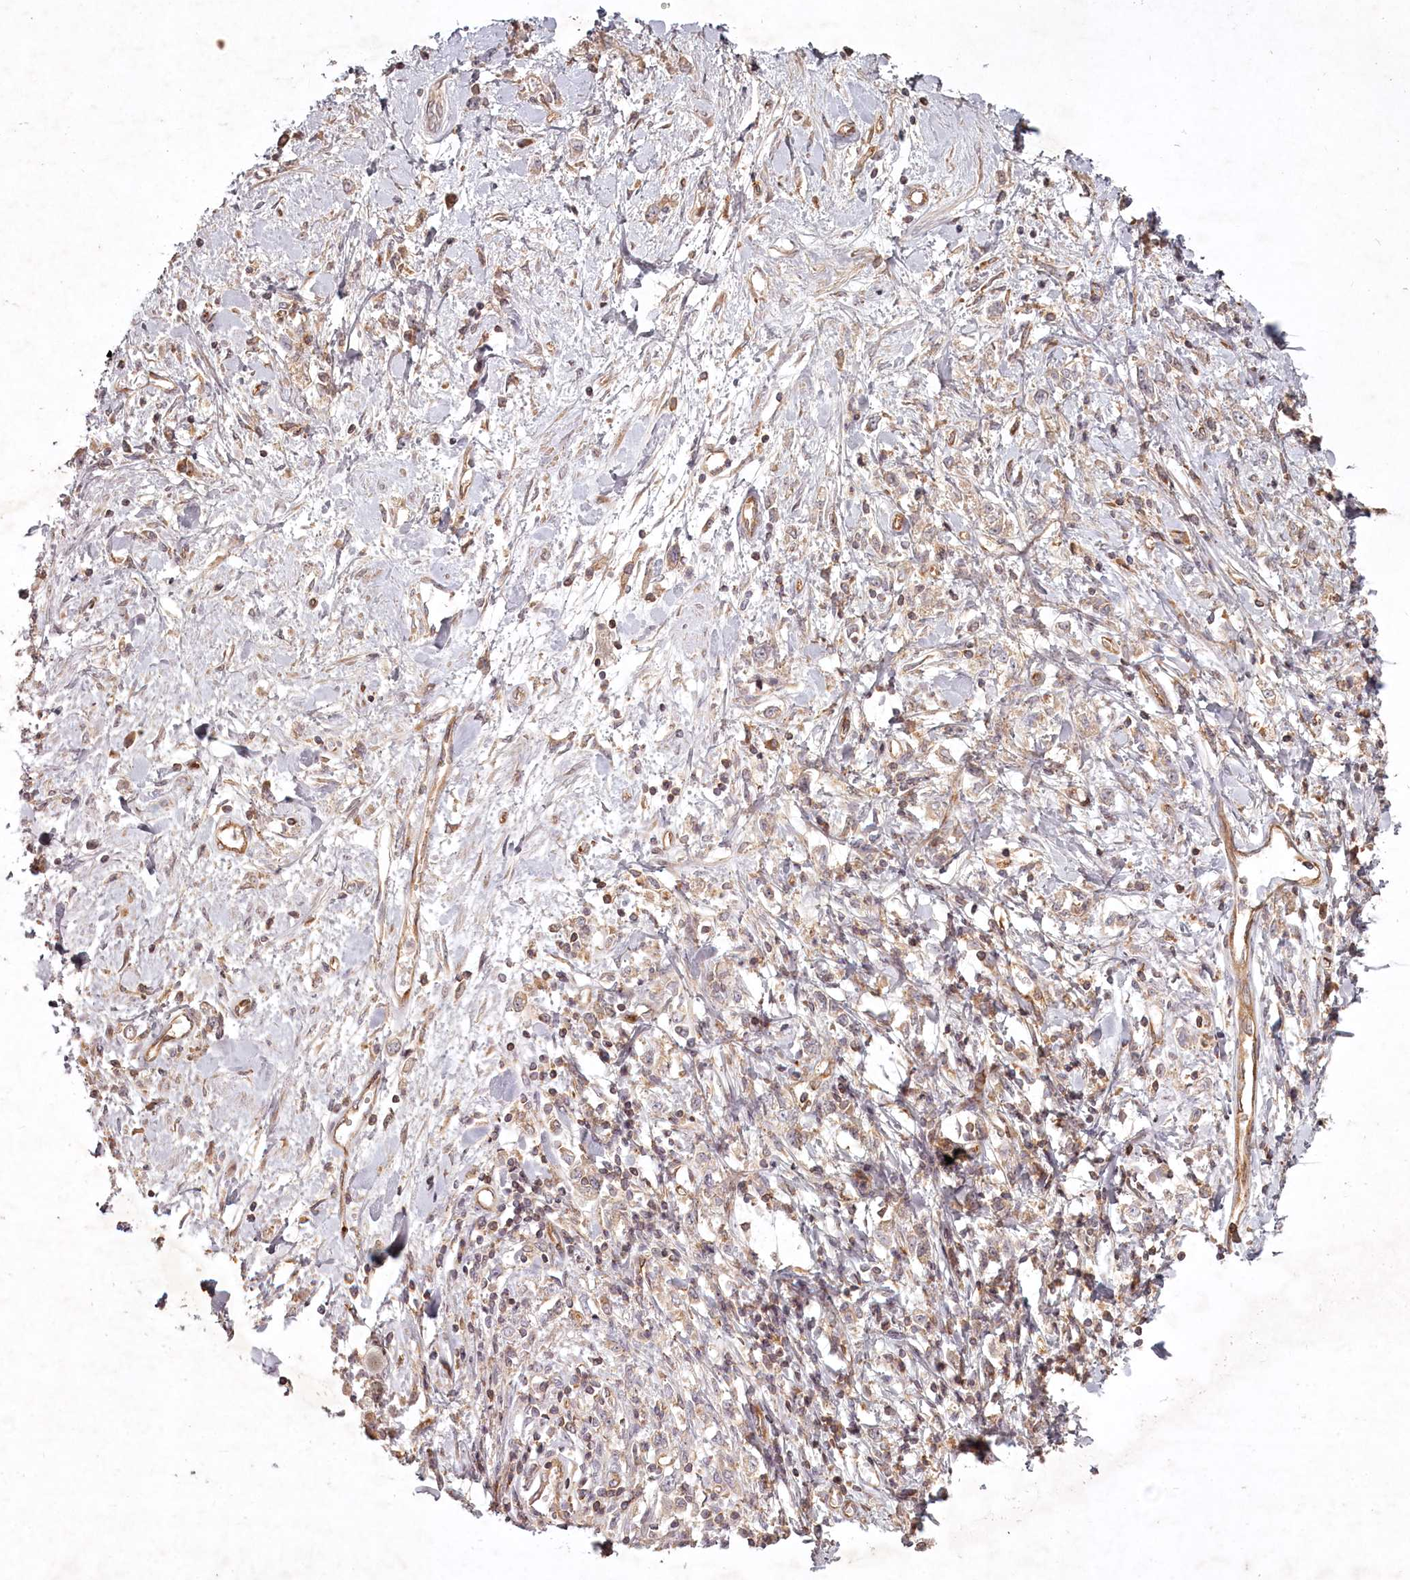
{"staining": {"intensity": "weak", "quantity": ">75%", "location": "cytoplasmic/membranous"}, "tissue": "stomach cancer", "cell_type": "Tumor cells", "image_type": "cancer", "snomed": [{"axis": "morphology", "description": "Adenocarcinoma, NOS"}, {"axis": "topography", "description": "Stomach"}], "caption": "Brown immunohistochemical staining in stomach cancer (adenocarcinoma) displays weak cytoplasmic/membranous expression in approximately >75% of tumor cells. (DAB (3,3'-diaminobenzidine) IHC with brightfield microscopy, high magnification).", "gene": "TMIE", "patient": {"sex": "female", "age": 76}}